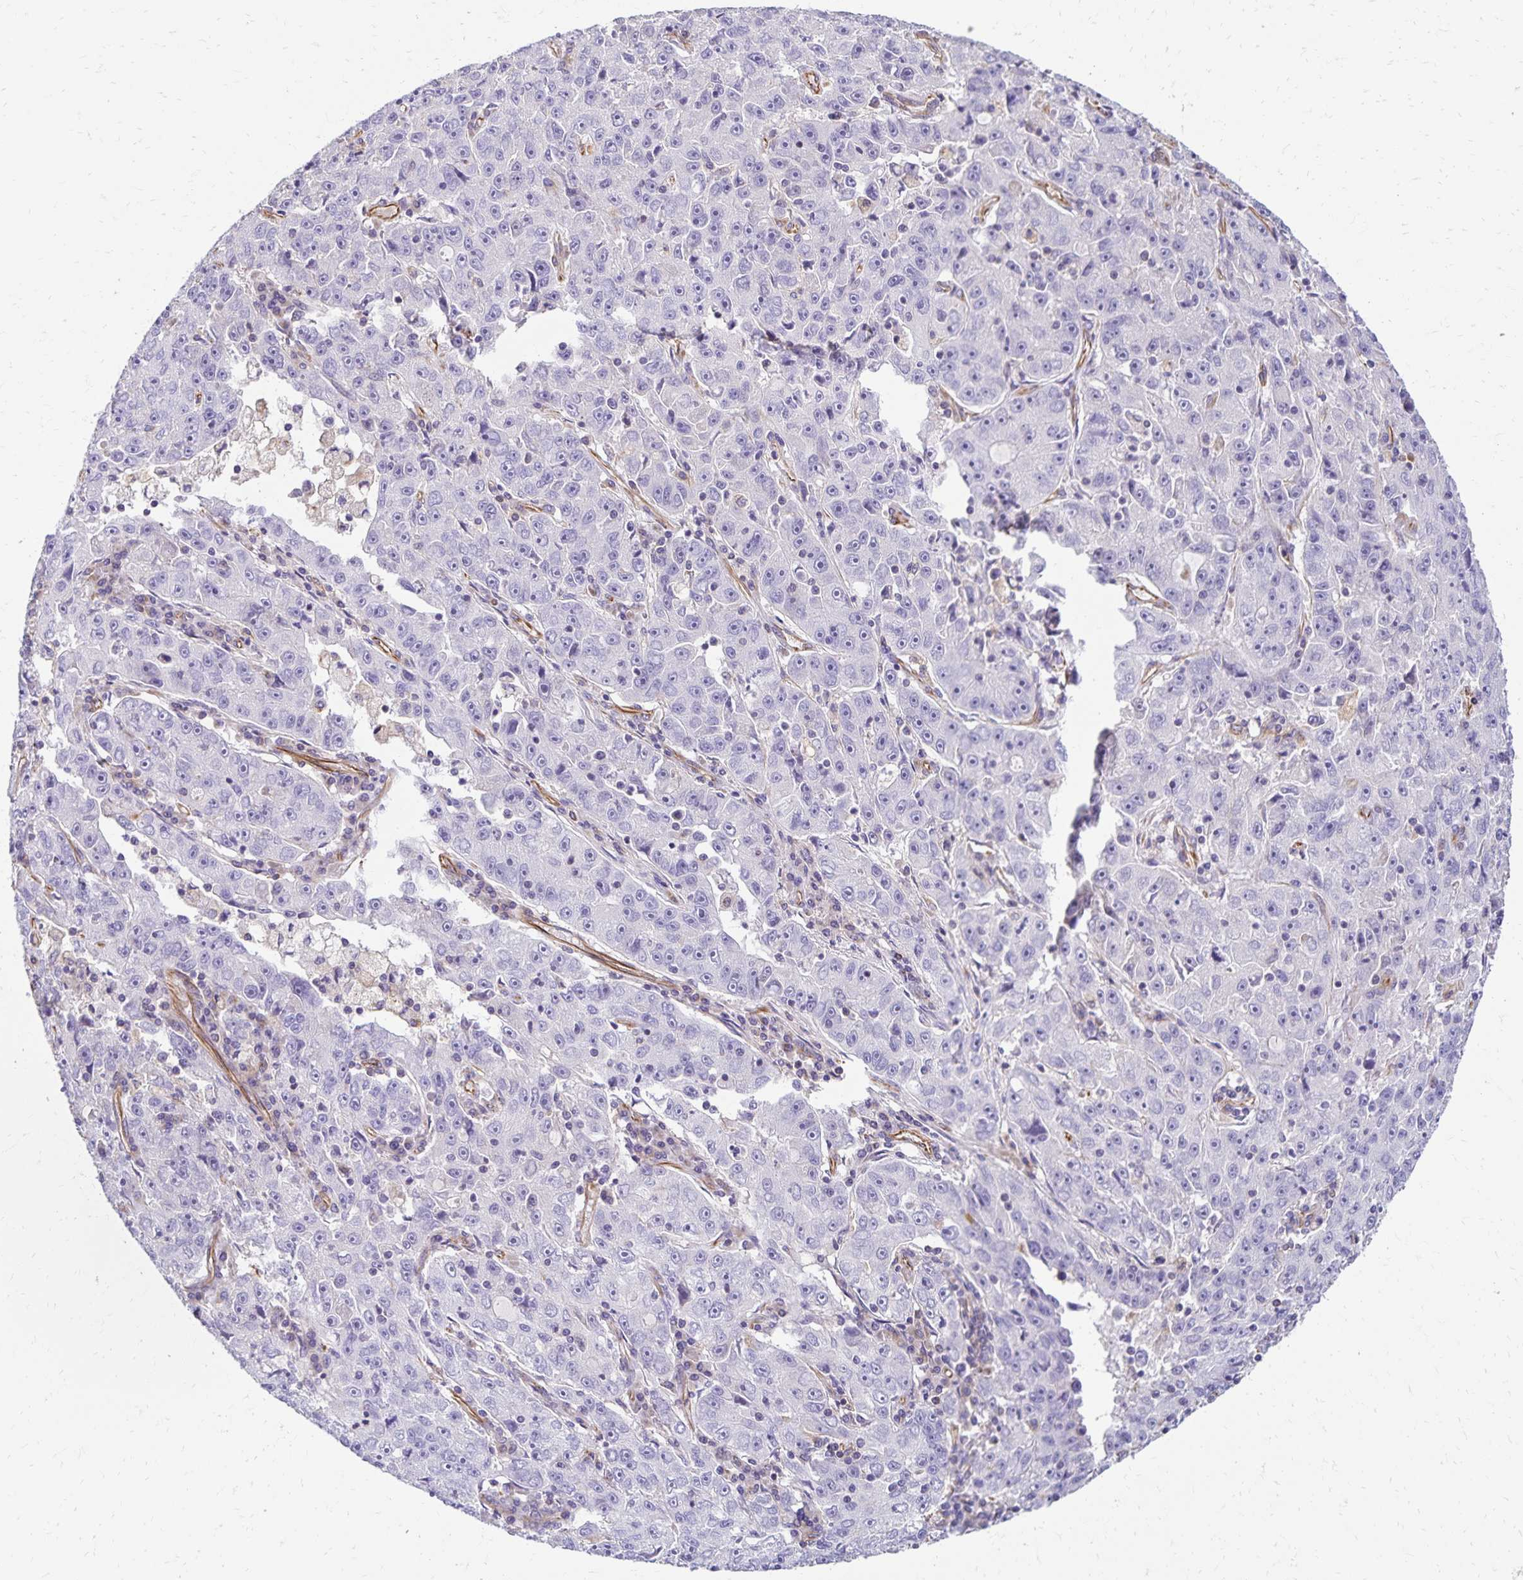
{"staining": {"intensity": "negative", "quantity": "none", "location": "none"}, "tissue": "lung cancer", "cell_type": "Tumor cells", "image_type": "cancer", "snomed": [{"axis": "morphology", "description": "Normal morphology"}, {"axis": "morphology", "description": "Adenocarcinoma, NOS"}, {"axis": "topography", "description": "Lymph node"}, {"axis": "topography", "description": "Lung"}], "caption": "There is no significant expression in tumor cells of lung cancer (adenocarcinoma).", "gene": "TRPV6", "patient": {"sex": "female", "age": 57}}